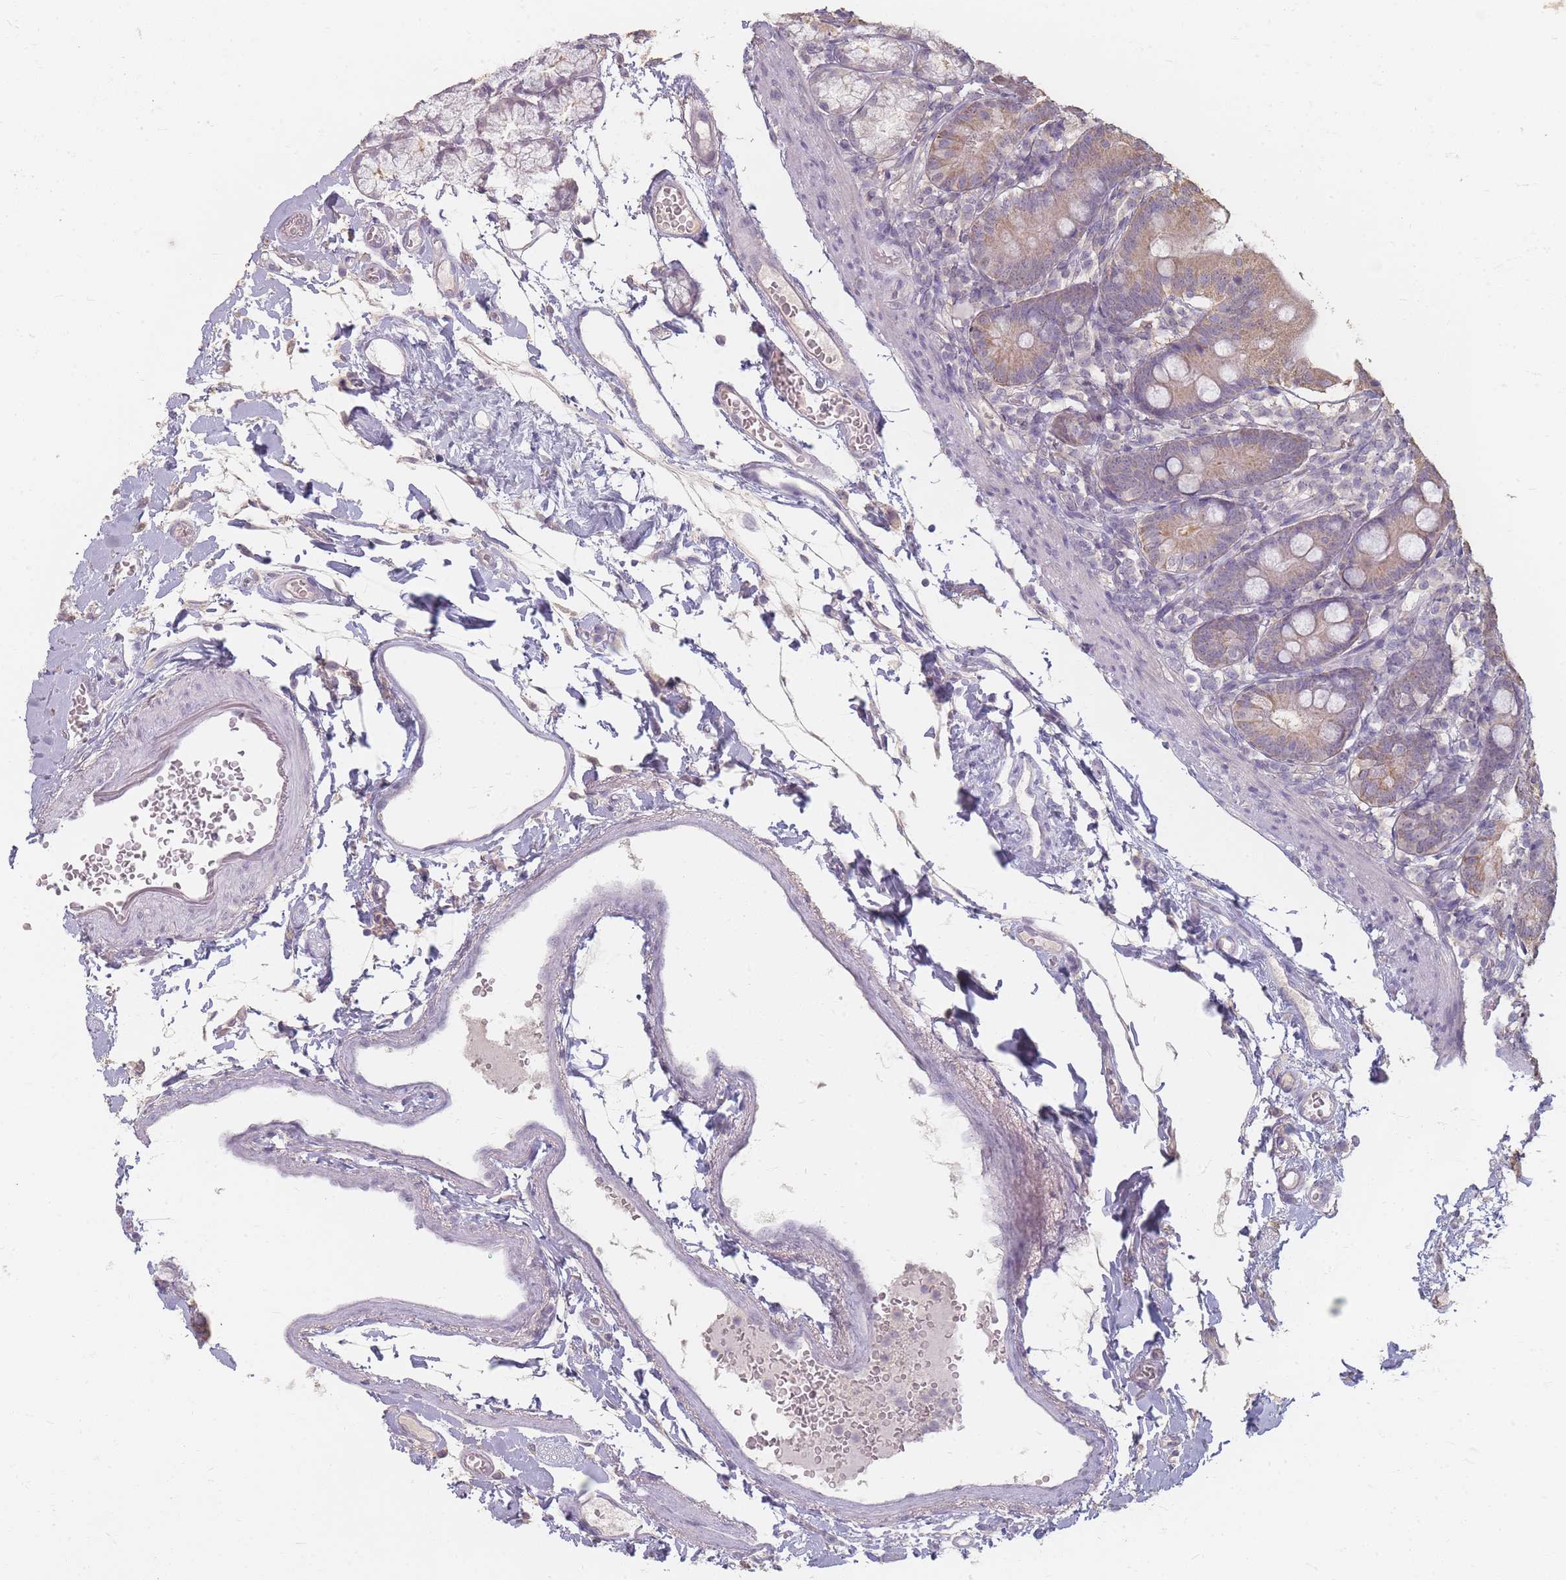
{"staining": {"intensity": "weak", "quantity": ">75%", "location": "cytoplasmic/membranous"}, "tissue": "duodenum", "cell_type": "Glandular cells", "image_type": "normal", "snomed": [{"axis": "morphology", "description": "Normal tissue, NOS"}, {"axis": "topography", "description": "Duodenum"}], "caption": "Duodenum stained for a protein (brown) exhibits weak cytoplasmic/membranous positive positivity in approximately >75% of glandular cells.", "gene": "RFTN1", "patient": {"sex": "female", "age": 67}}